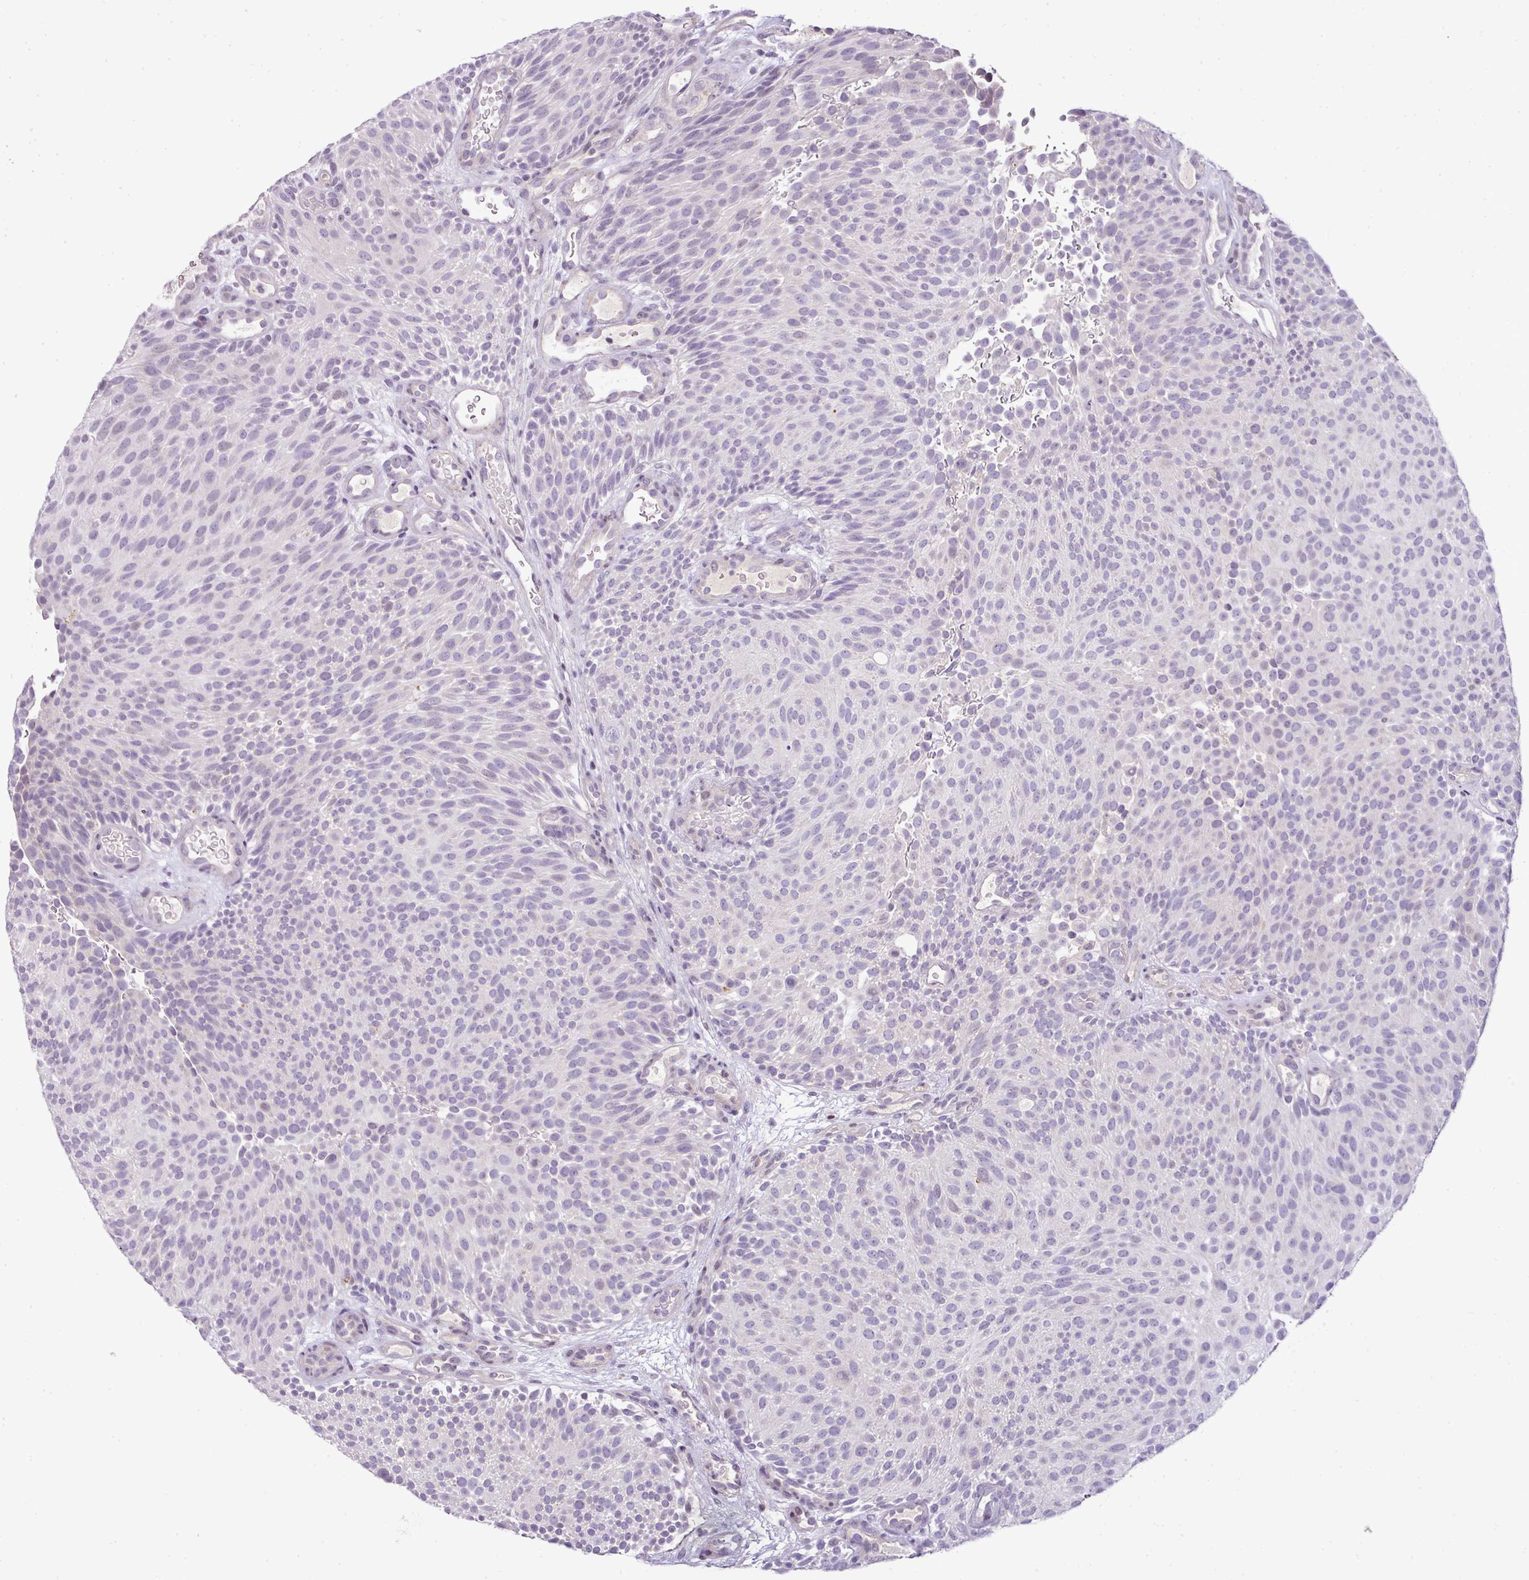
{"staining": {"intensity": "negative", "quantity": "none", "location": "none"}, "tissue": "urothelial cancer", "cell_type": "Tumor cells", "image_type": "cancer", "snomed": [{"axis": "morphology", "description": "Urothelial carcinoma, Low grade"}, {"axis": "topography", "description": "Urinary bladder"}], "caption": "IHC histopathology image of neoplastic tissue: urothelial carcinoma (low-grade) stained with DAB displays no significant protein staining in tumor cells. The staining is performed using DAB brown chromogen with nuclei counter-stained in using hematoxylin.", "gene": "TEX30", "patient": {"sex": "male", "age": 78}}